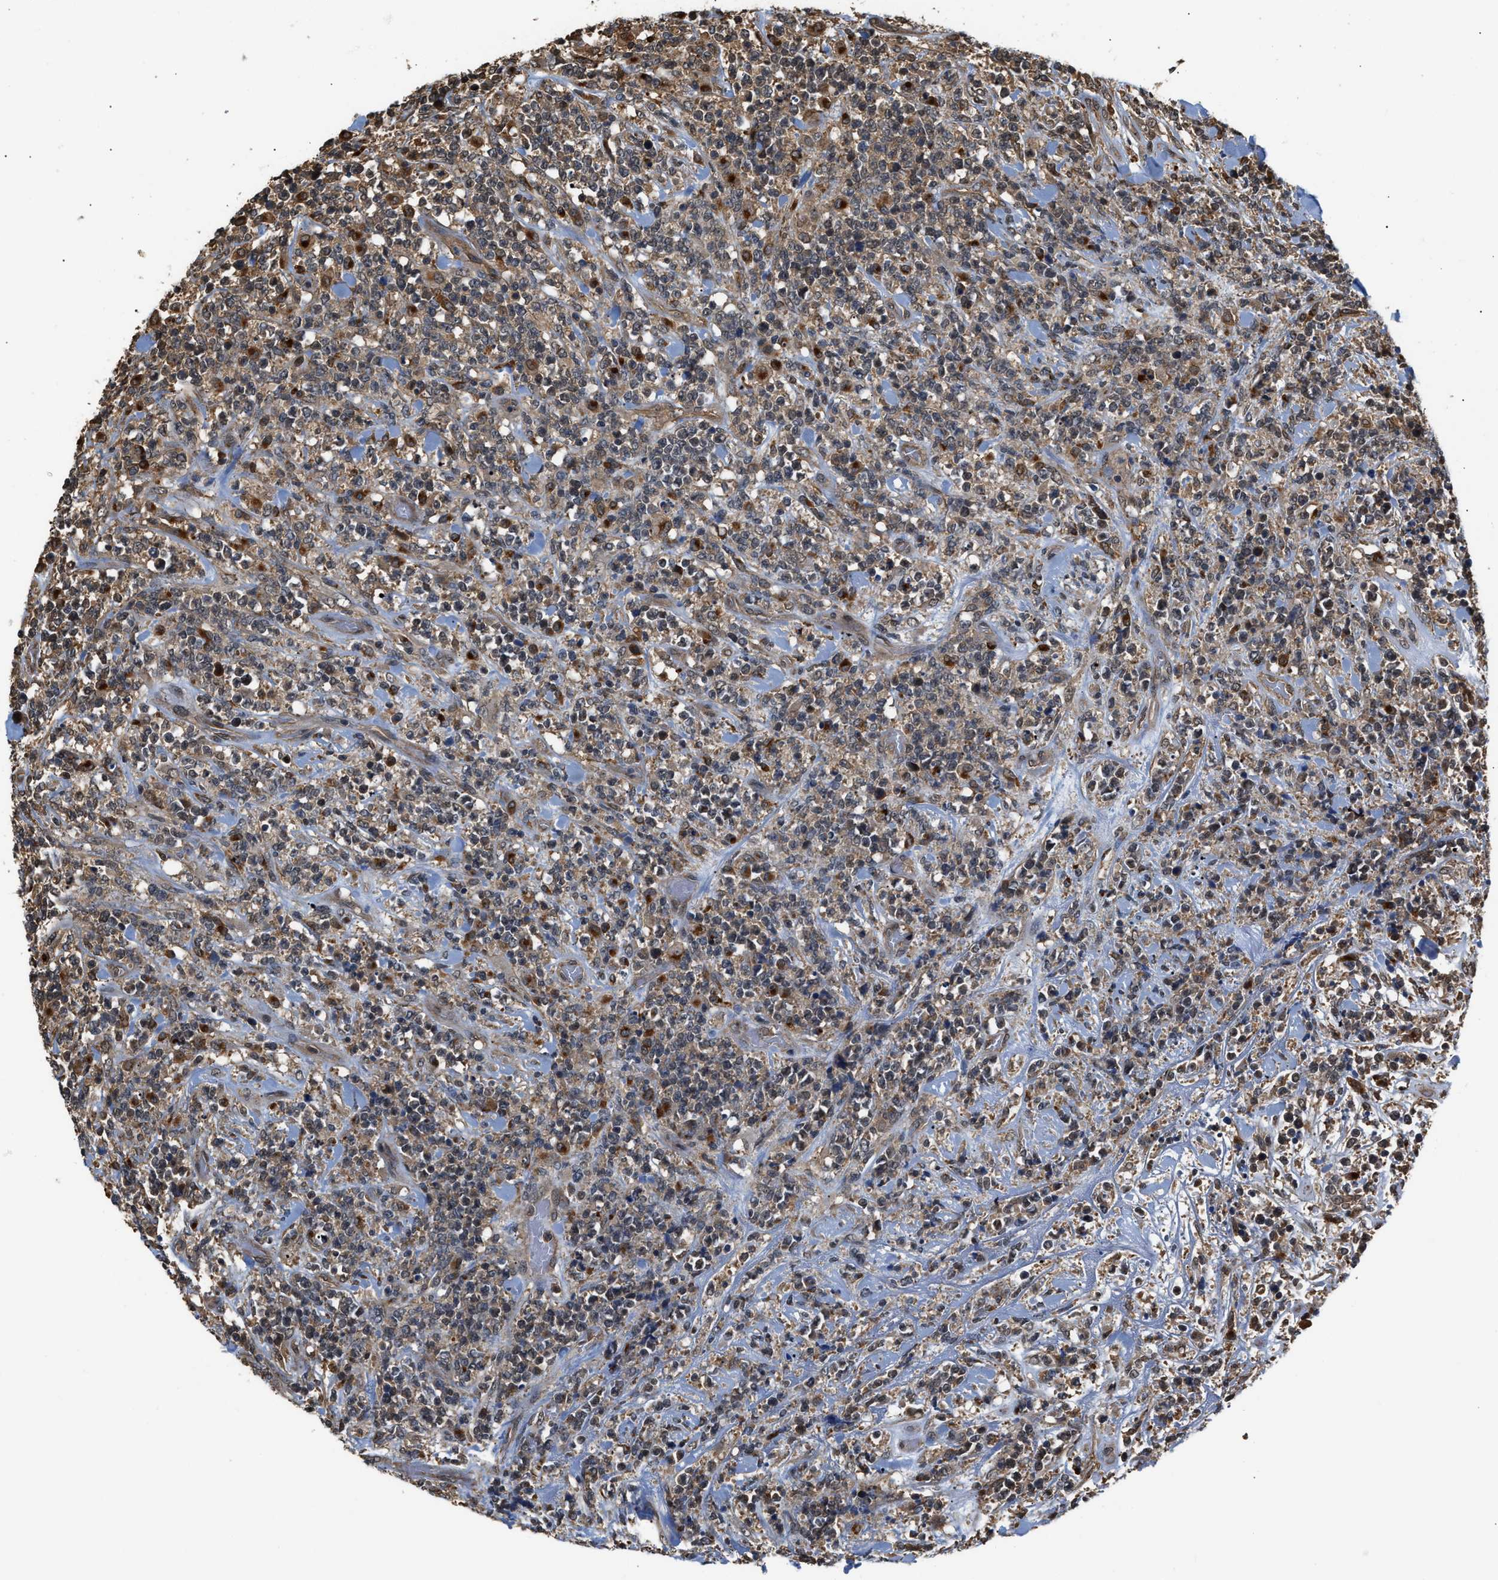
{"staining": {"intensity": "moderate", "quantity": "<25%", "location": "cytoplasmic/membranous"}, "tissue": "lymphoma", "cell_type": "Tumor cells", "image_type": "cancer", "snomed": [{"axis": "morphology", "description": "Malignant lymphoma, non-Hodgkin's type, High grade"}, {"axis": "topography", "description": "Soft tissue"}], "caption": "This image shows immunohistochemistry staining of human lymphoma, with low moderate cytoplasmic/membranous expression in about <25% of tumor cells.", "gene": "SCAI", "patient": {"sex": "male", "age": 18}}